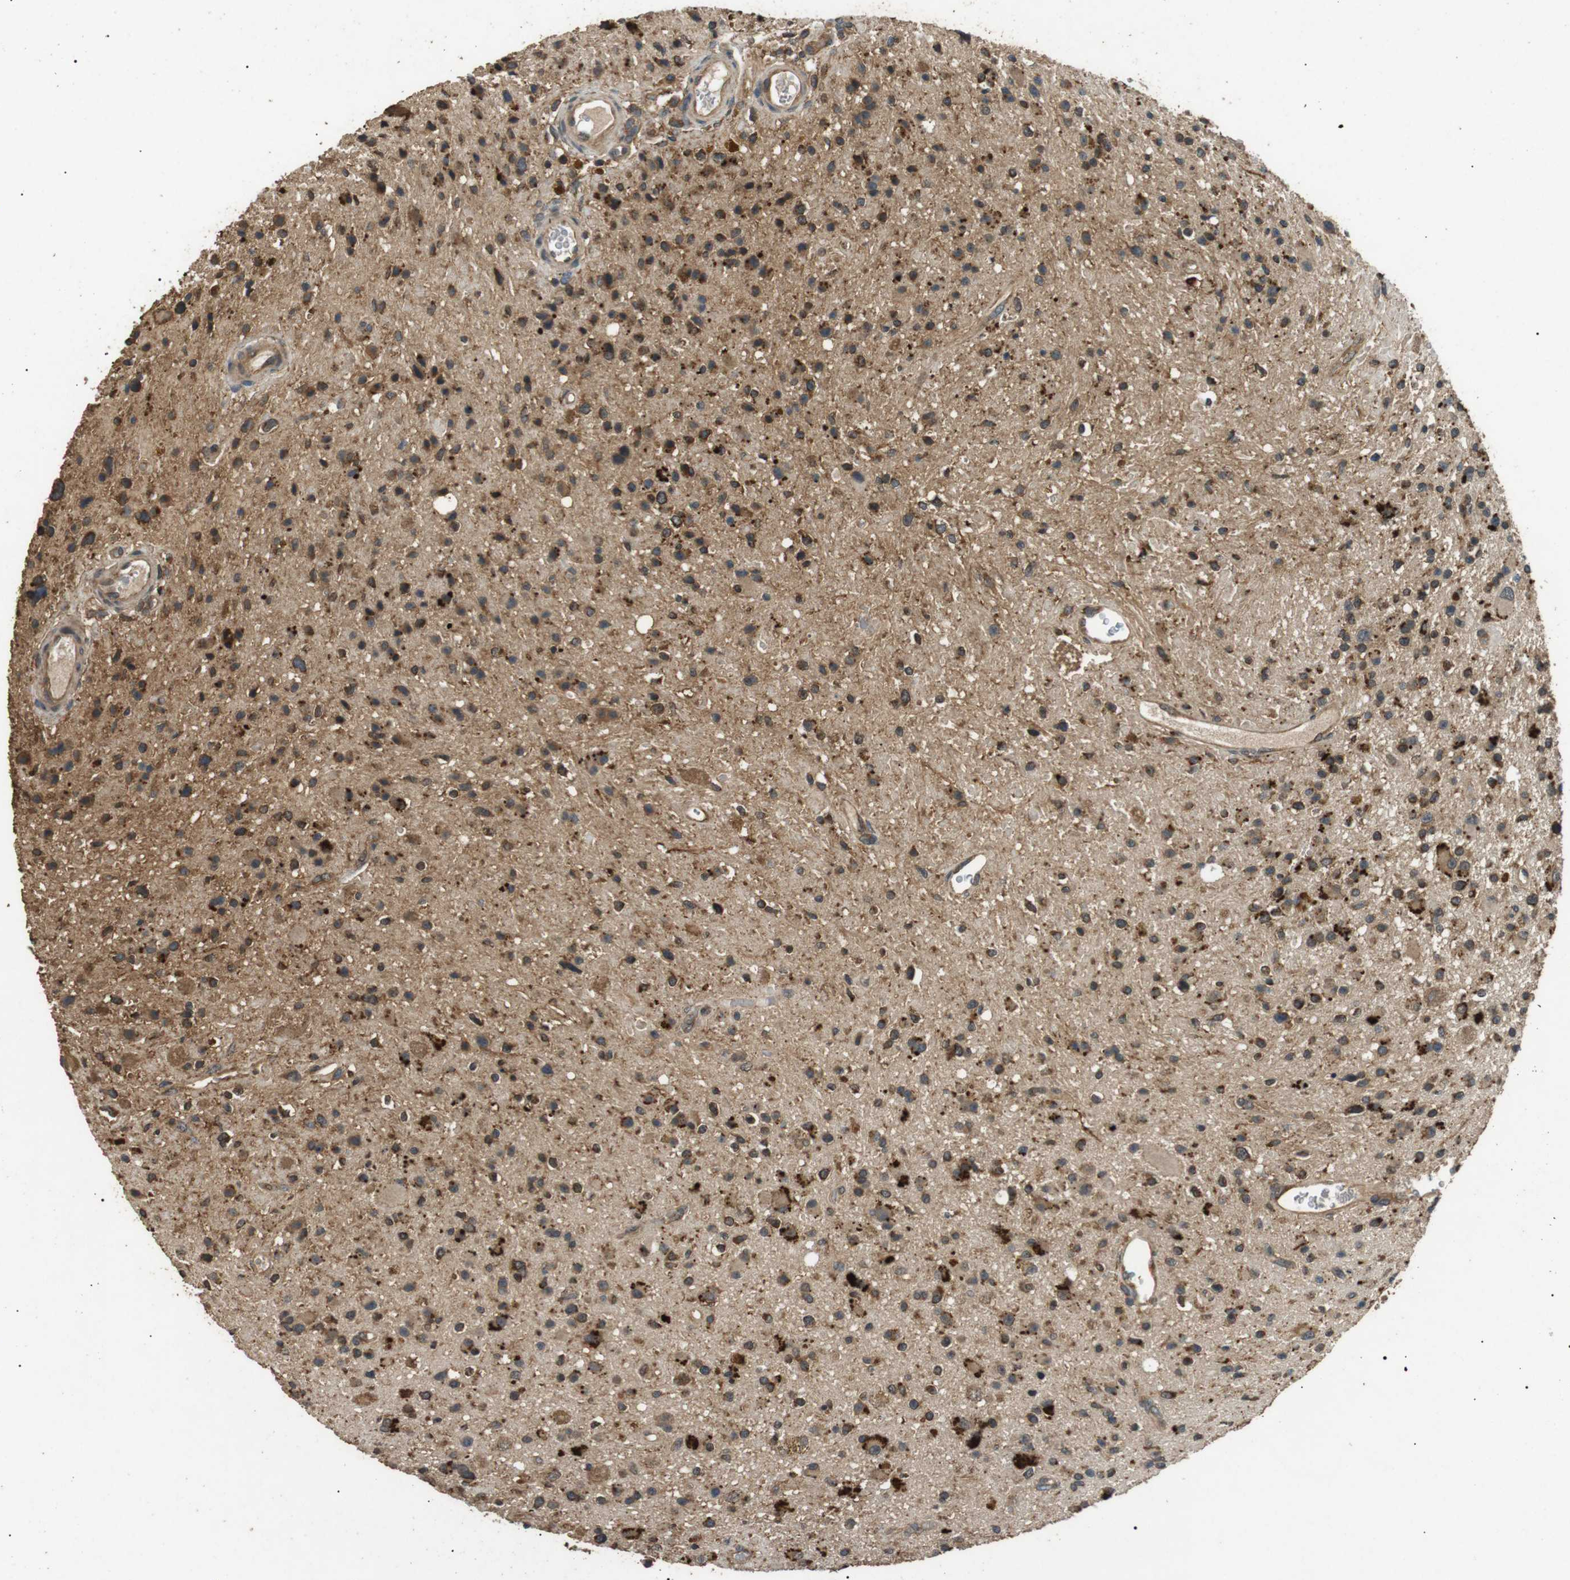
{"staining": {"intensity": "moderate", "quantity": ">75%", "location": "cytoplasmic/membranous"}, "tissue": "glioma", "cell_type": "Tumor cells", "image_type": "cancer", "snomed": [{"axis": "morphology", "description": "Glioma, malignant, High grade"}, {"axis": "topography", "description": "Brain"}], "caption": "IHC staining of glioma, which demonstrates medium levels of moderate cytoplasmic/membranous expression in about >75% of tumor cells indicating moderate cytoplasmic/membranous protein expression. The staining was performed using DAB (brown) for protein detection and nuclei were counterstained in hematoxylin (blue).", "gene": "TBC1D15", "patient": {"sex": "male", "age": 33}}